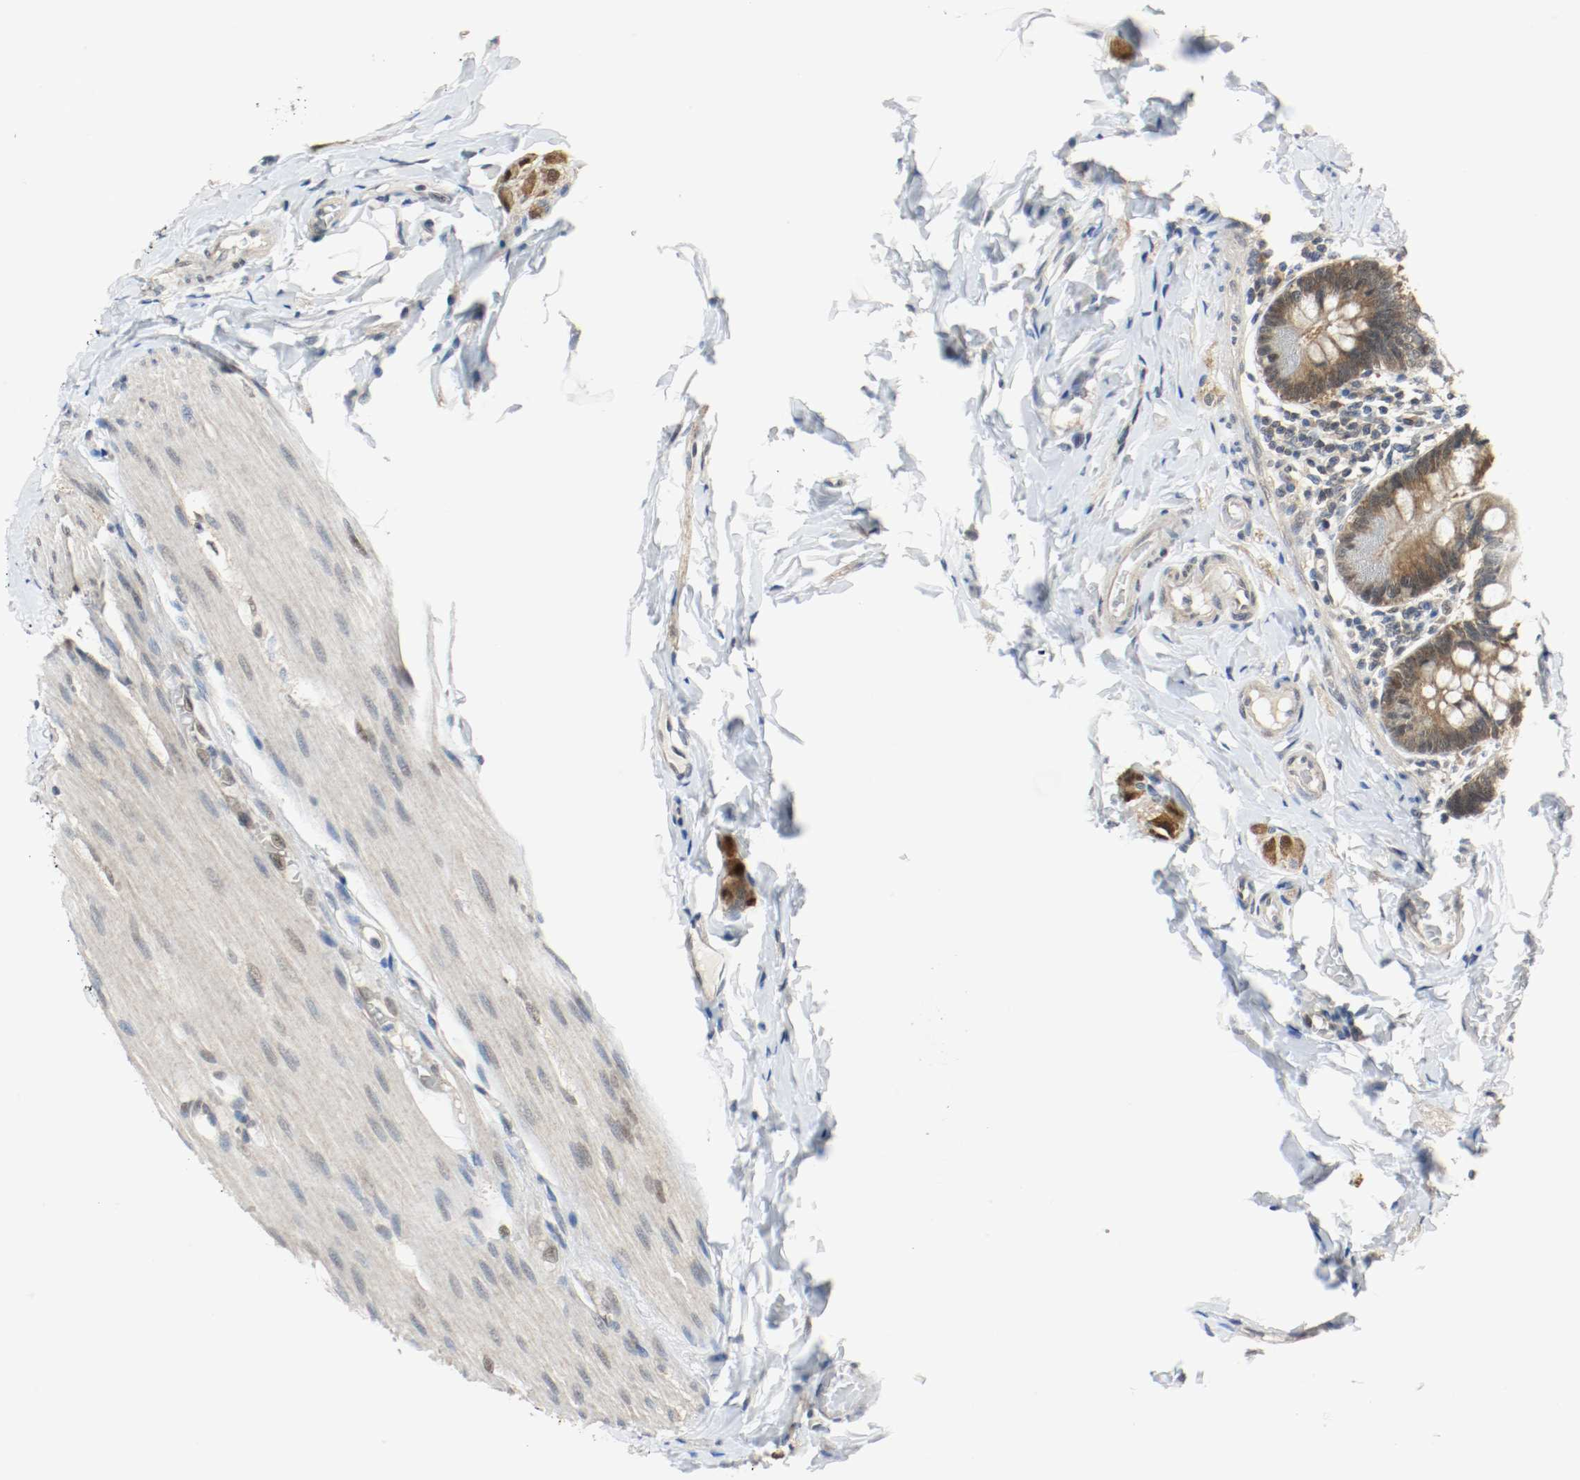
{"staining": {"intensity": "strong", "quantity": ">75%", "location": "cytoplasmic/membranous,nuclear"}, "tissue": "small intestine", "cell_type": "Glandular cells", "image_type": "normal", "snomed": [{"axis": "morphology", "description": "Normal tissue, NOS"}, {"axis": "topography", "description": "Small intestine"}], "caption": "Immunohistochemistry (IHC) histopathology image of normal human small intestine stained for a protein (brown), which reveals high levels of strong cytoplasmic/membranous,nuclear positivity in about >75% of glandular cells.", "gene": "PPME1", "patient": {"sex": "male", "age": 41}}